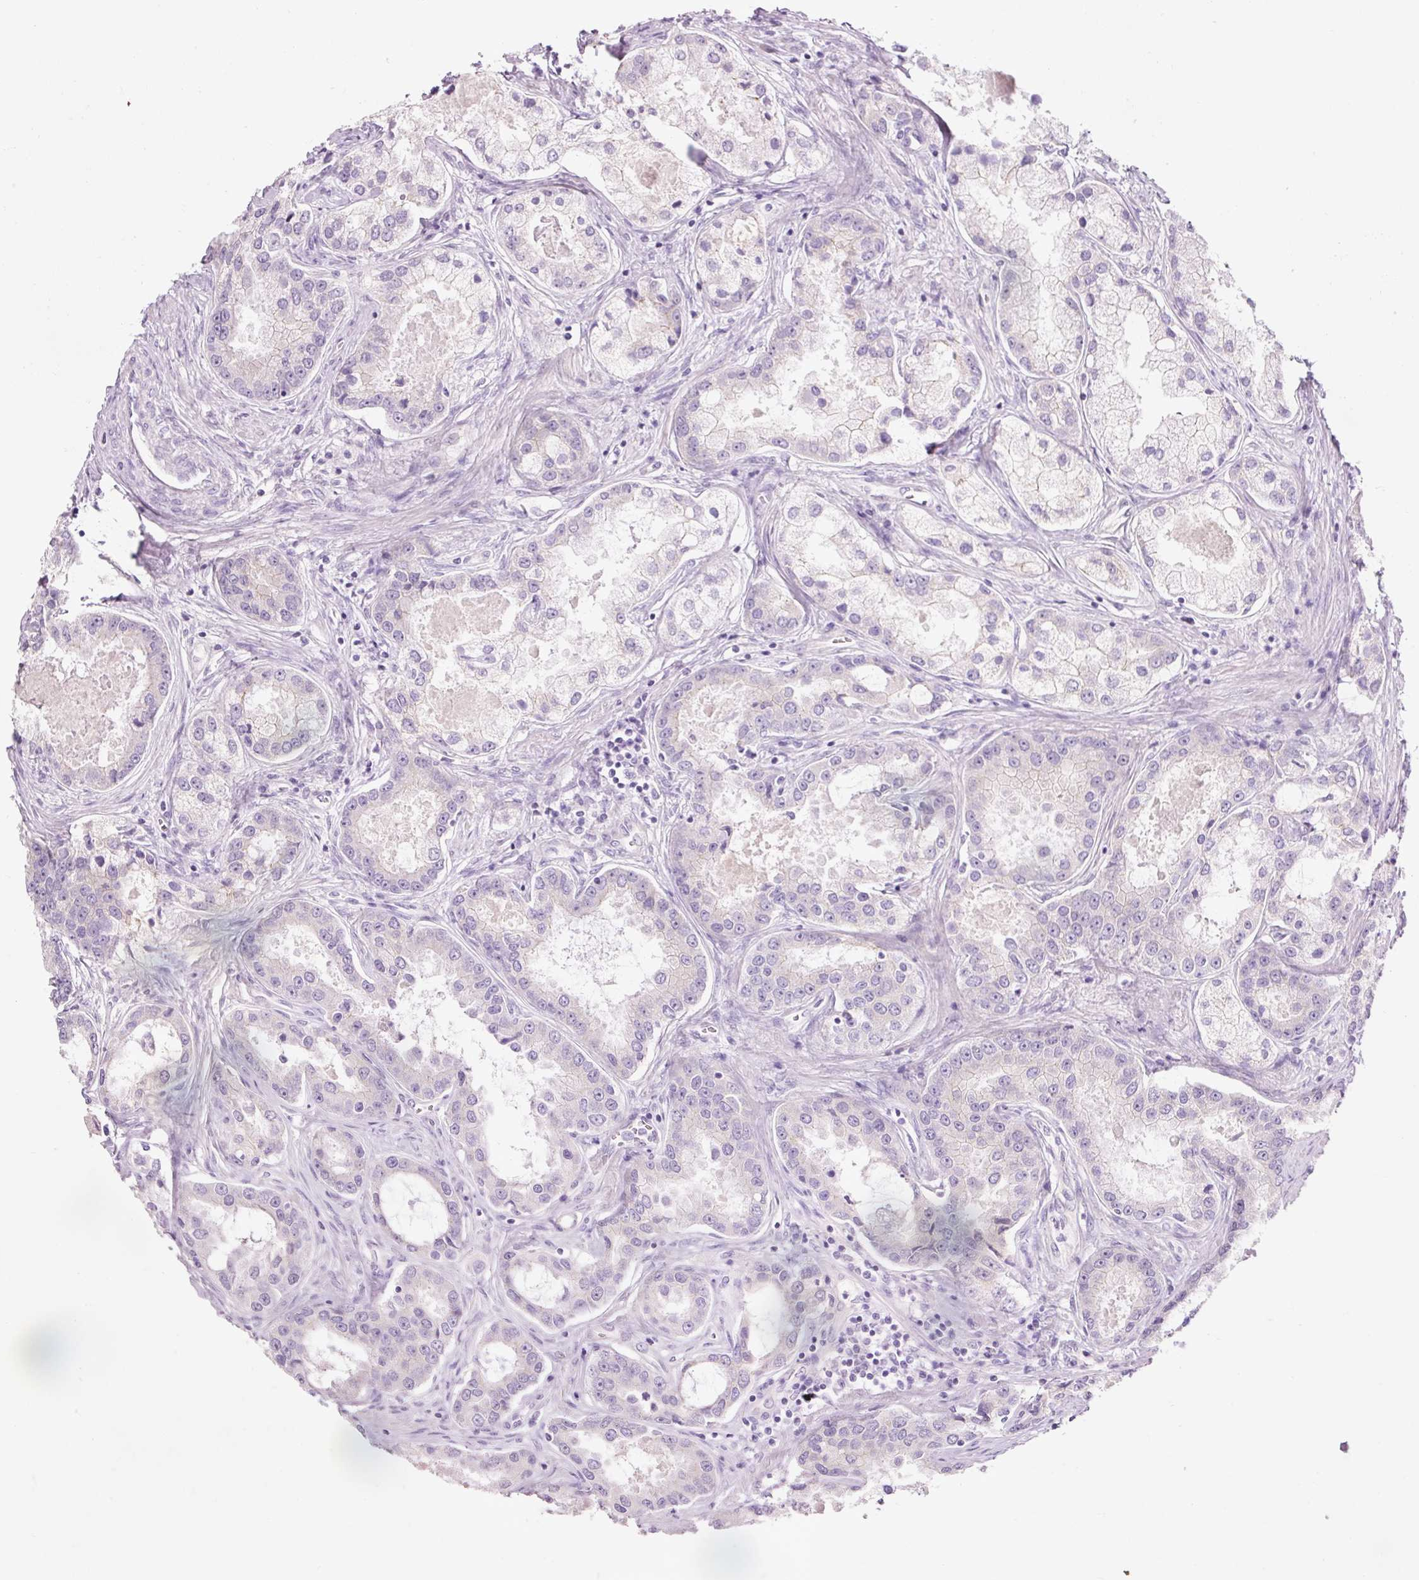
{"staining": {"intensity": "negative", "quantity": "none", "location": "none"}, "tissue": "prostate cancer", "cell_type": "Tumor cells", "image_type": "cancer", "snomed": [{"axis": "morphology", "description": "Adenocarcinoma, Low grade"}, {"axis": "topography", "description": "Prostate"}], "caption": "Prostate adenocarcinoma (low-grade) was stained to show a protein in brown. There is no significant positivity in tumor cells.", "gene": "DHRS11", "patient": {"sex": "male", "age": 68}}